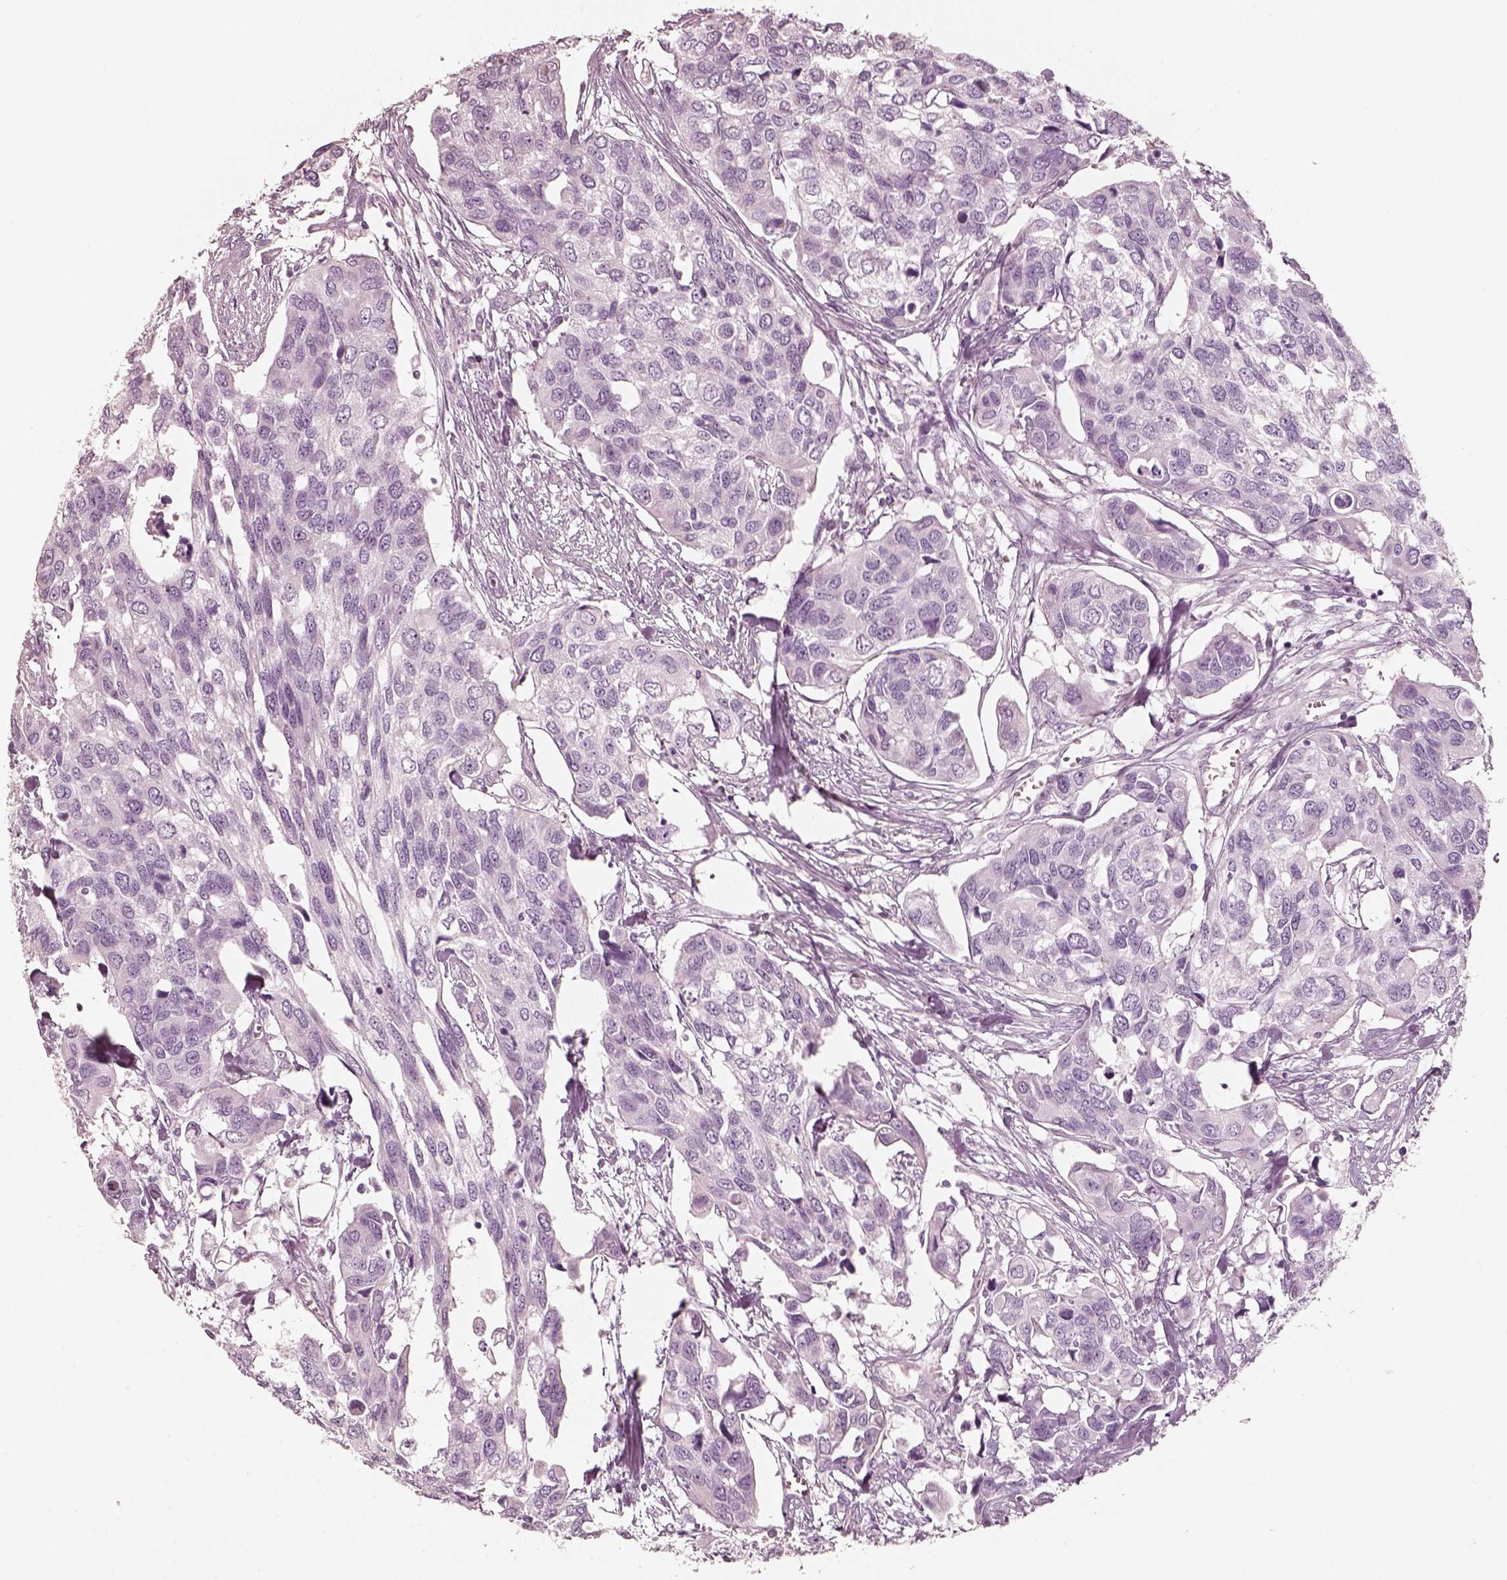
{"staining": {"intensity": "negative", "quantity": "none", "location": "none"}, "tissue": "urothelial cancer", "cell_type": "Tumor cells", "image_type": "cancer", "snomed": [{"axis": "morphology", "description": "Urothelial carcinoma, High grade"}, {"axis": "topography", "description": "Urinary bladder"}], "caption": "A histopathology image of human urothelial carcinoma (high-grade) is negative for staining in tumor cells.", "gene": "R3HDML", "patient": {"sex": "male", "age": 60}}